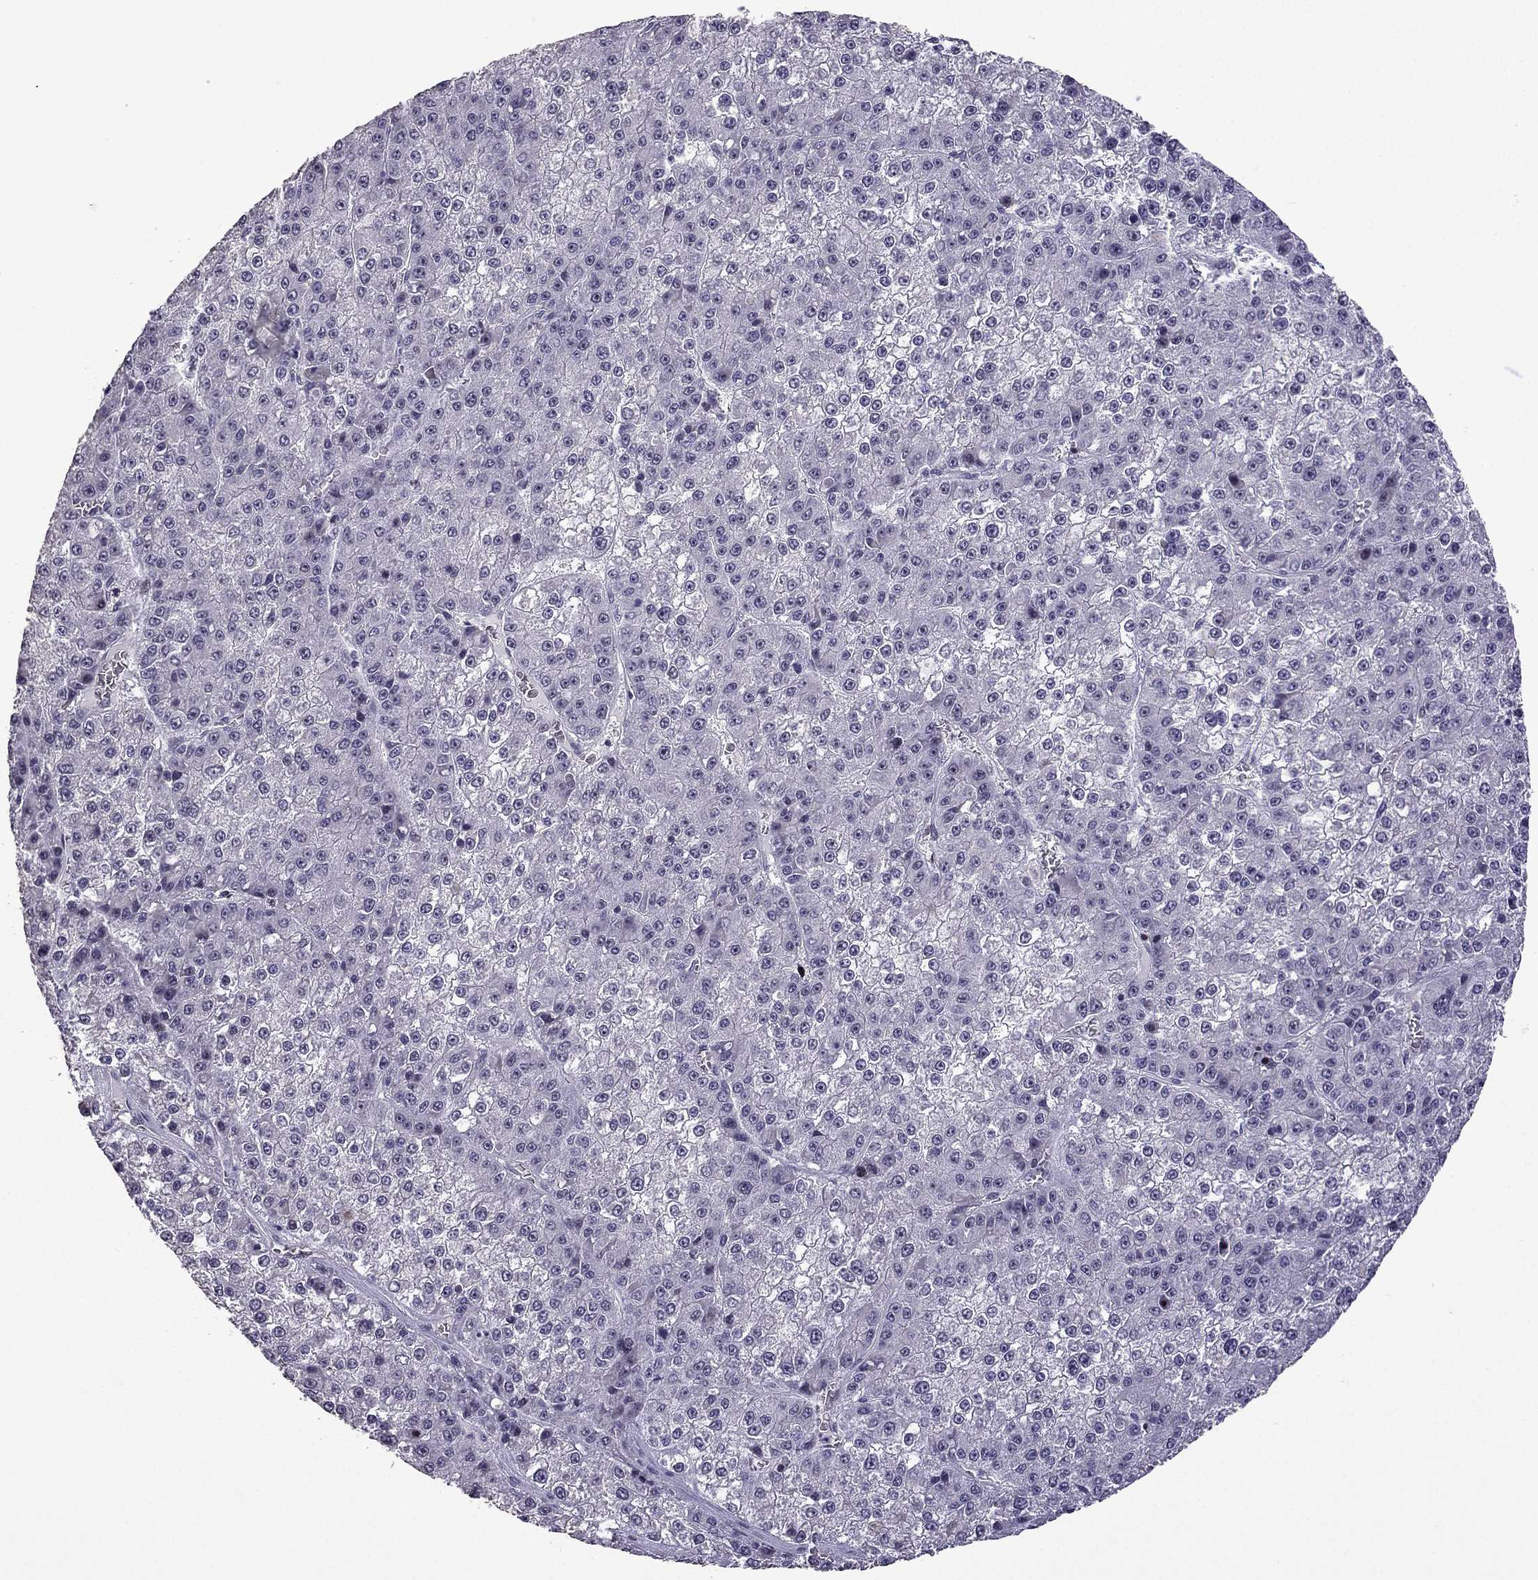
{"staining": {"intensity": "negative", "quantity": "none", "location": "none"}, "tissue": "liver cancer", "cell_type": "Tumor cells", "image_type": "cancer", "snomed": [{"axis": "morphology", "description": "Carcinoma, Hepatocellular, NOS"}, {"axis": "topography", "description": "Liver"}], "caption": "Tumor cells are negative for protein expression in human liver cancer (hepatocellular carcinoma). (Immunohistochemistry (ihc), brightfield microscopy, high magnification).", "gene": "TTN", "patient": {"sex": "female", "age": 73}}